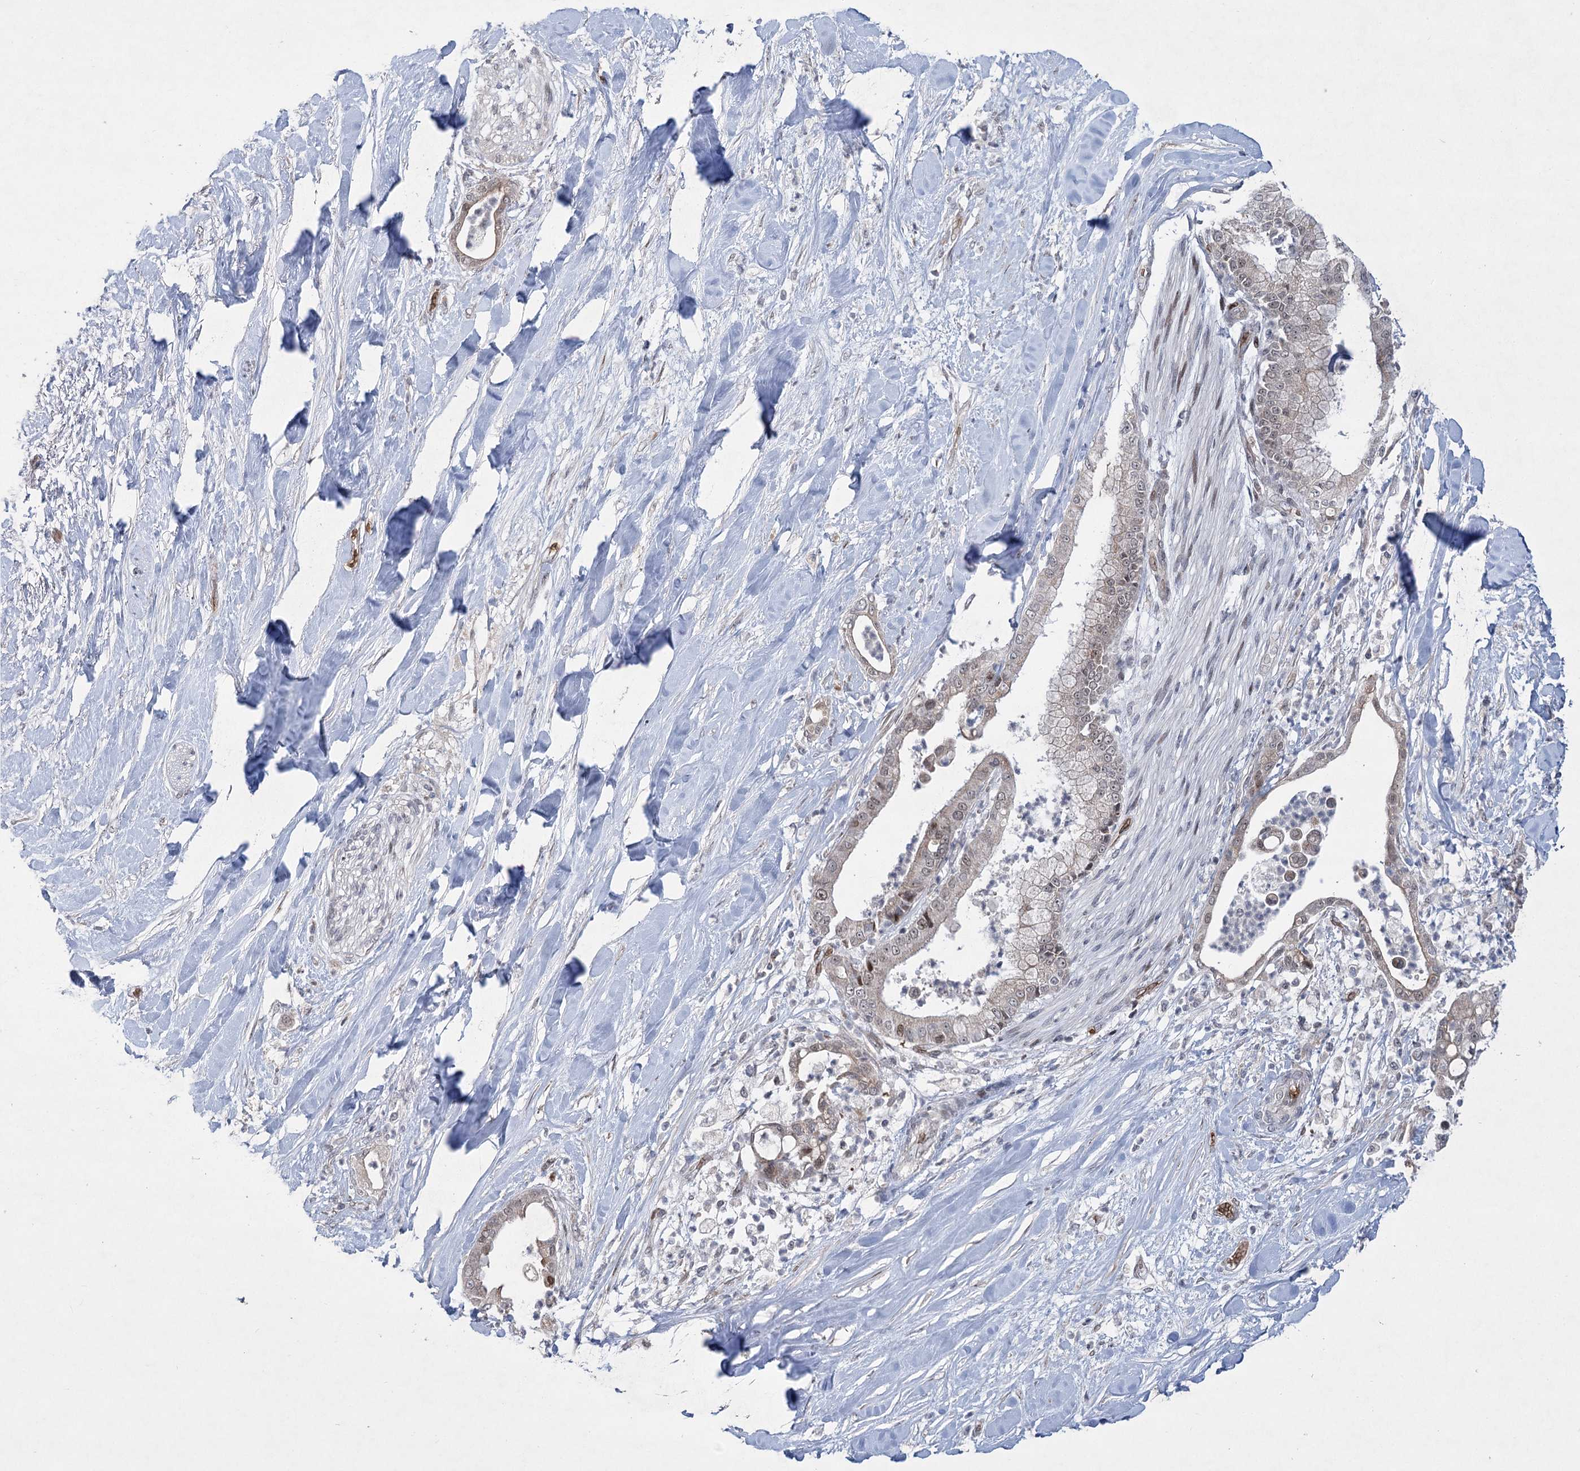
{"staining": {"intensity": "moderate", "quantity": "25%-75%", "location": "nuclear"}, "tissue": "liver cancer", "cell_type": "Tumor cells", "image_type": "cancer", "snomed": [{"axis": "morphology", "description": "Cholangiocarcinoma"}, {"axis": "topography", "description": "Liver"}], "caption": "Brown immunohistochemical staining in liver cancer reveals moderate nuclear expression in about 25%-75% of tumor cells. The staining was performed using DAB, with brown indicating positive protein expression. Nuclei are stained blue with hematoxylin.", "gene": "NSMCE4A", "patient": {"sex": "female", "age": 54}}